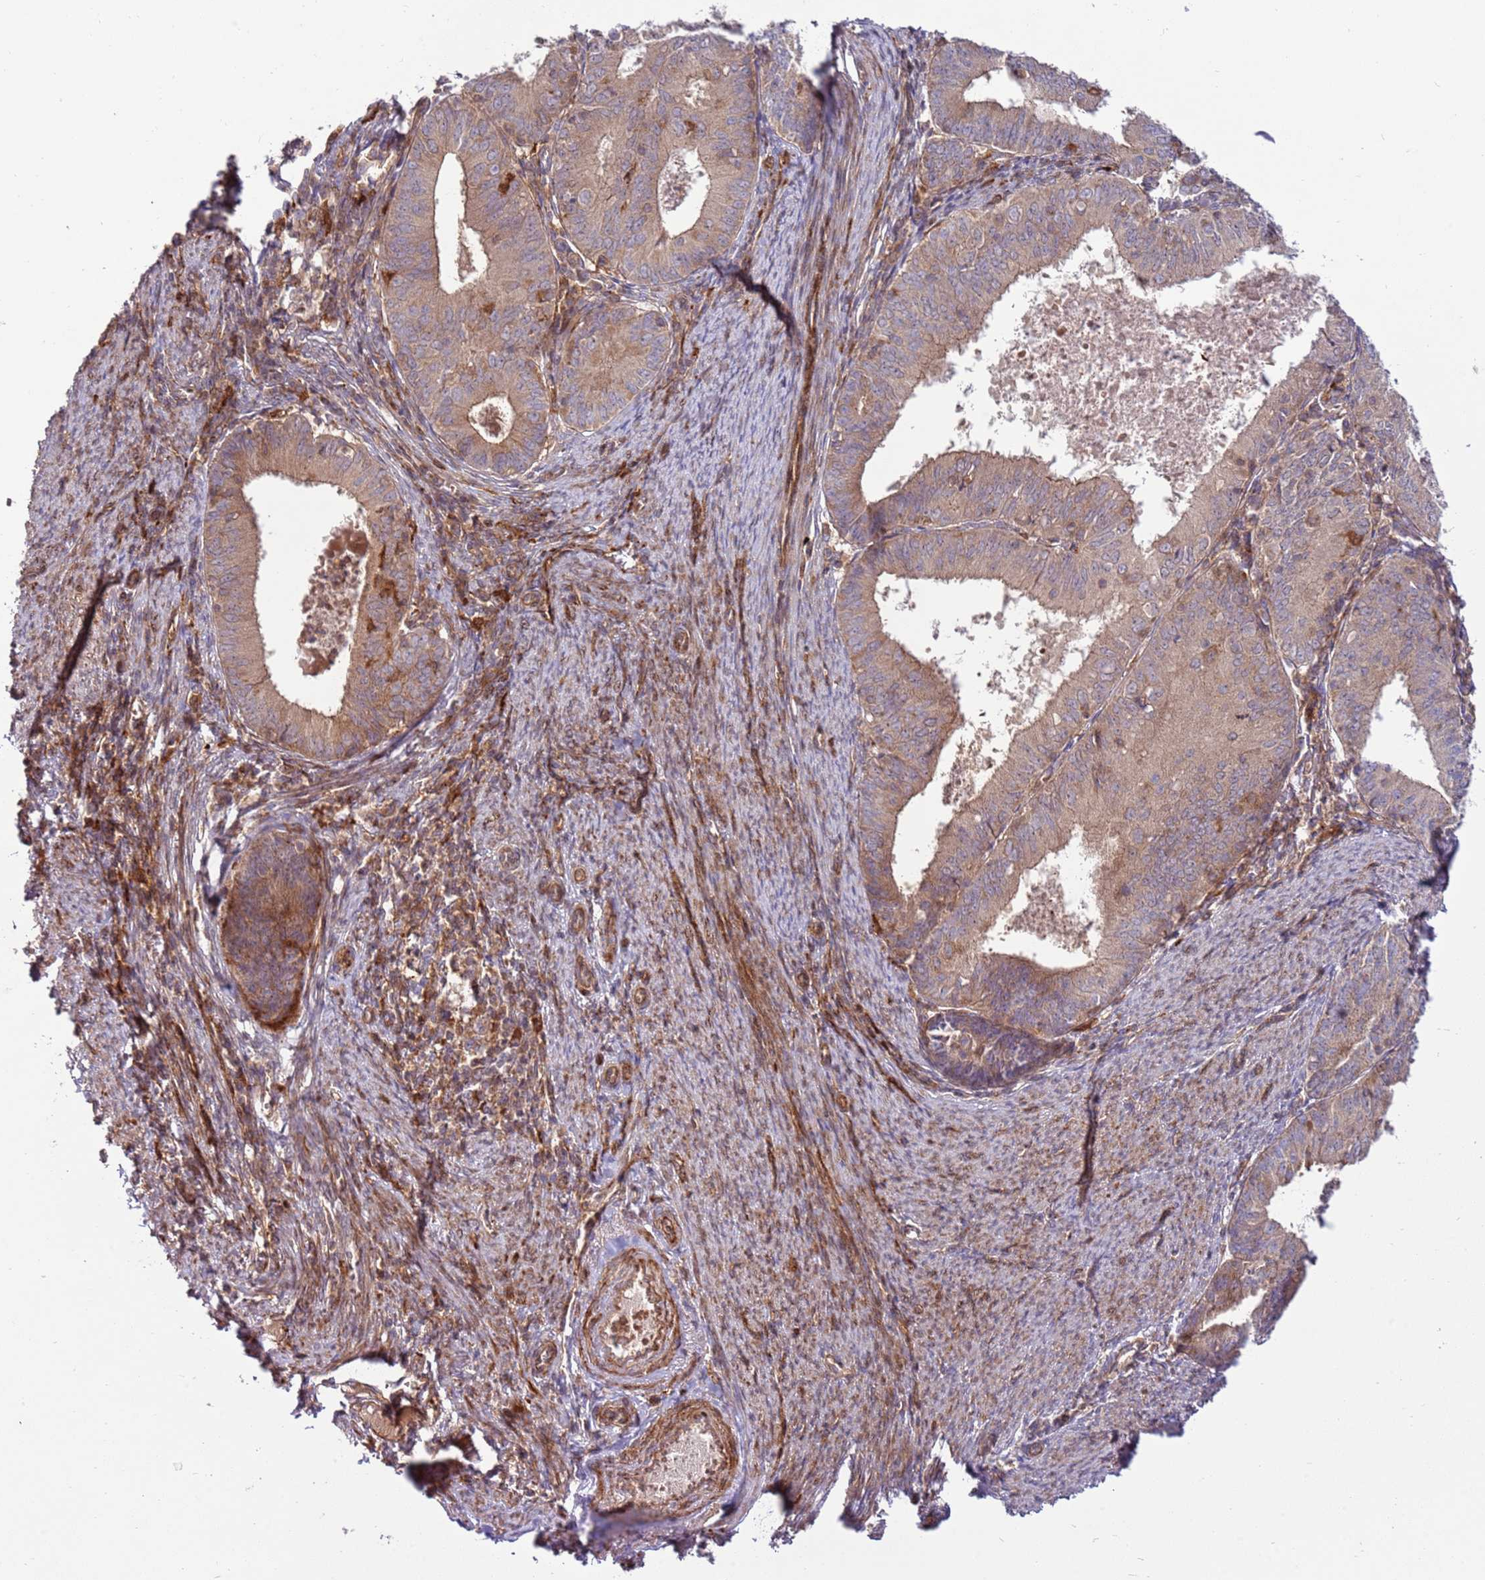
{"staining": {"intensity": "moderate", "quantity": "25%-75%", "location": "cytoplasmic/membranous"}, "tissue": "endometrial cancer", "cell_type": "Tumor cells", "image_type": "cancer", "snomed": [{"axis": "morphology", "description": "Adenocarcinoma, NOS"}, {"axis": "topography", "description": "Endometrium"}], "caption": "Tumor cells show moderate cytoplasmic/membranous expression in approximately 25%-75% of cells in endometrial cancer. The protein of interest is shown in brown color, while the nuclei are stained blue.", "gene": "ZNF624", "patient": {"sex": "female", "age": 57}}